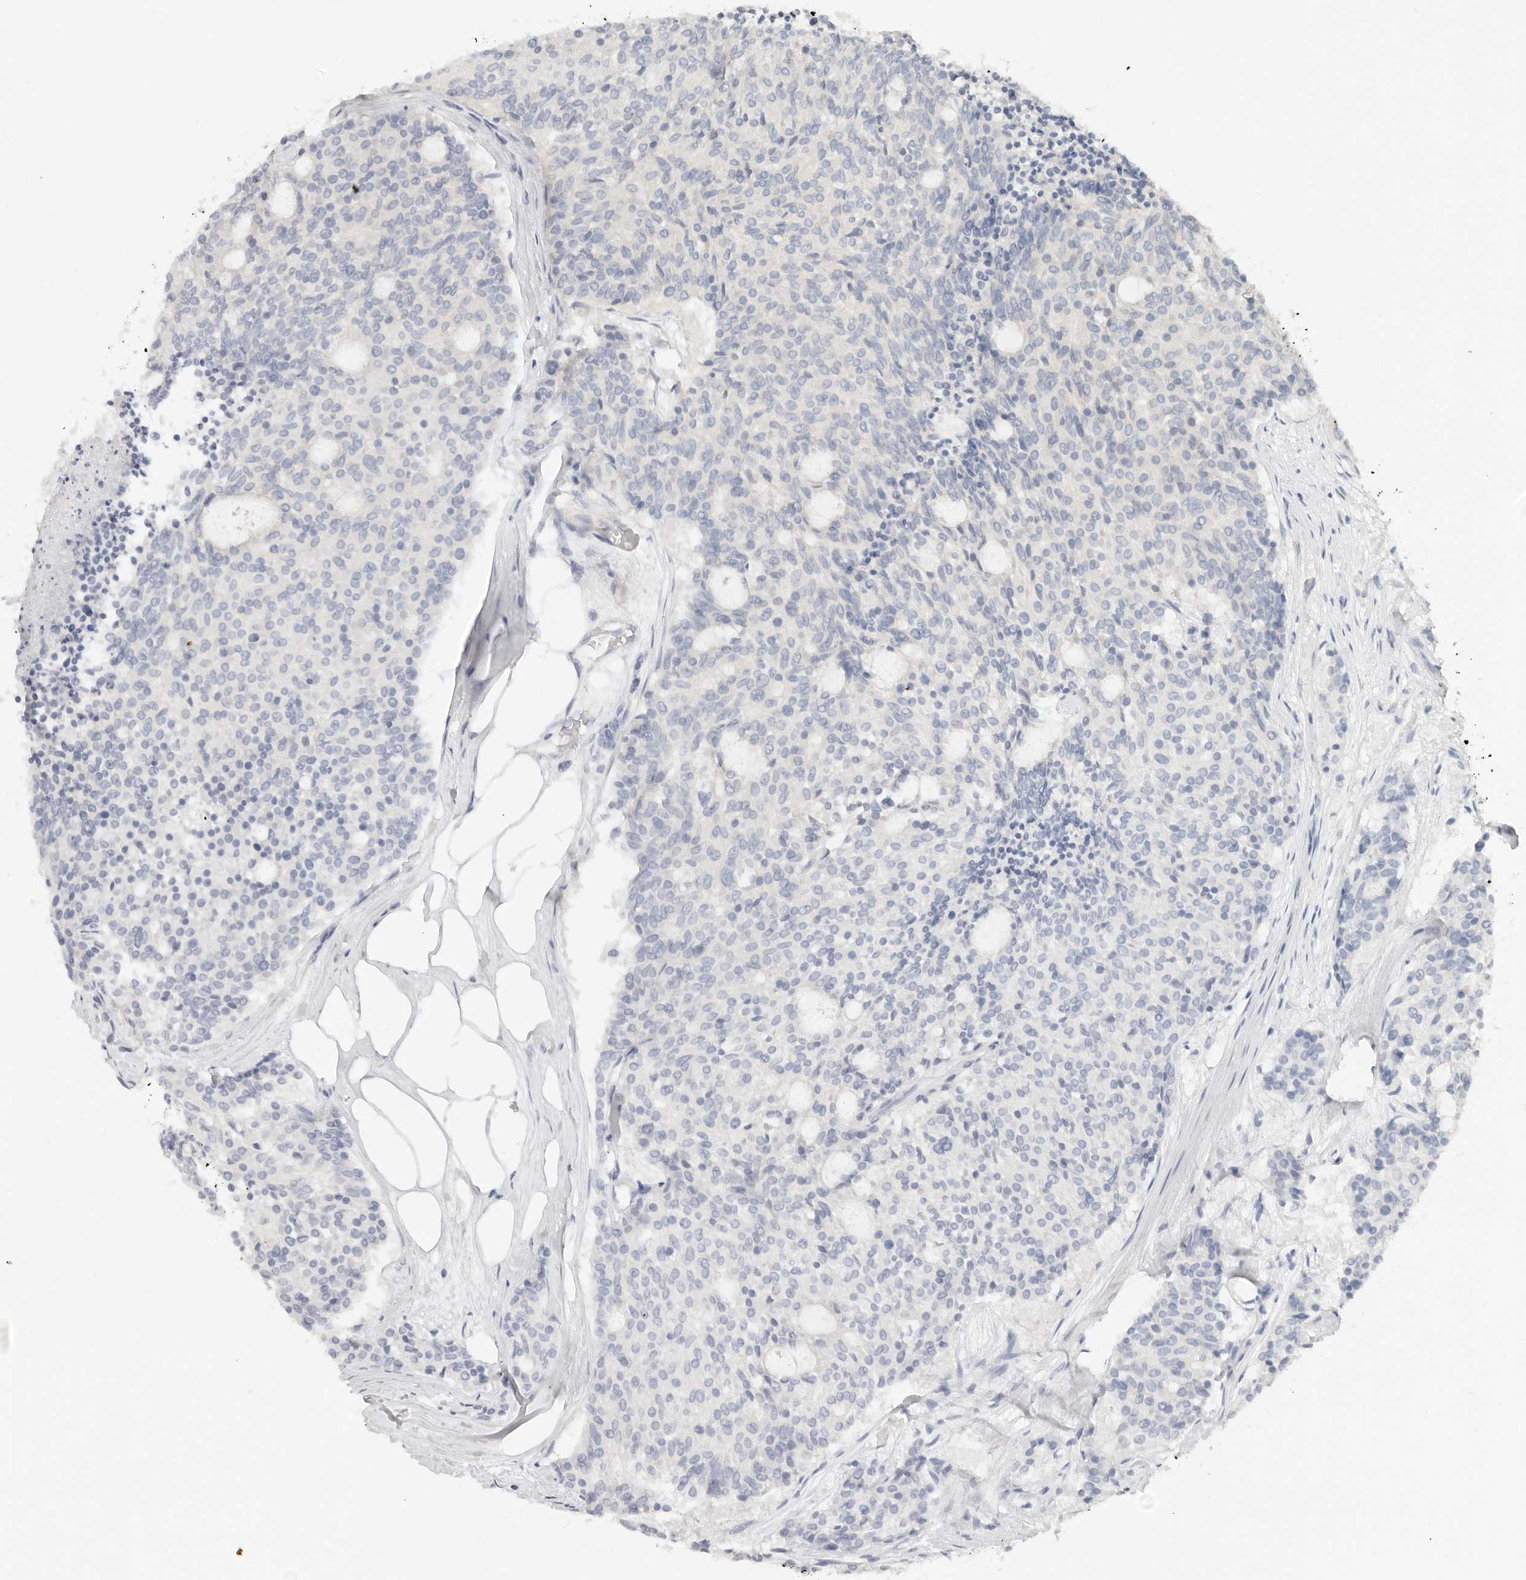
{"staining": {"intensity": "negative", "quantity": "none", "location": "none"}, "tissue": "carcinoid", "cell_type": "Tumor cells", "image_type": "cancer", "snomed": [{"axis": "morphology", "description": "Carcinoid, malignant, NOS"}, {"axis": "topography", "description": "Pancreas"}], "caption": "Tumor cells are negative for brown protein staining in carcinoid (malignant). (DAB IHC with hematoxylin counter stain).", "gene": "HECTD3", "patient": {"sex": "female", "age": 54}}